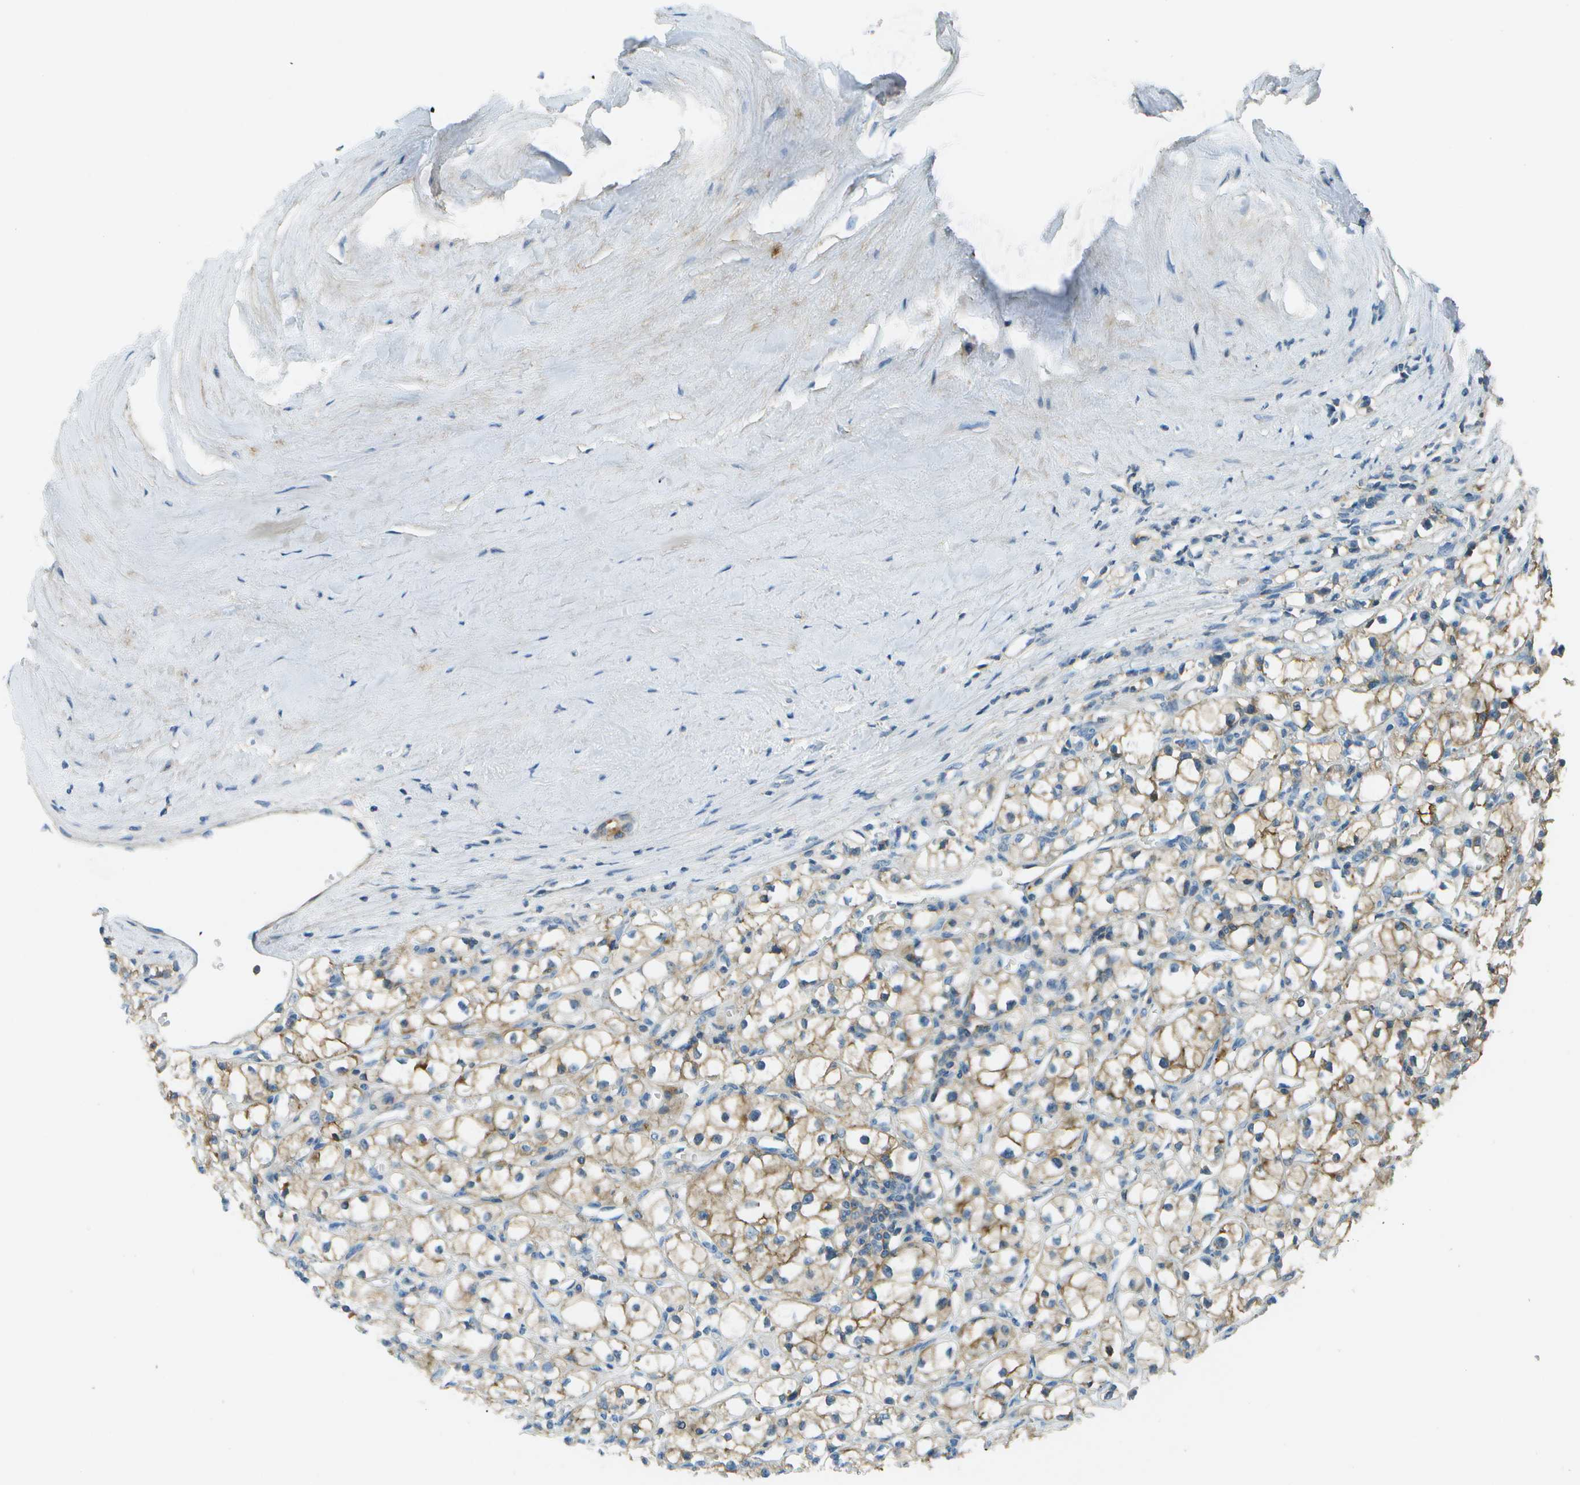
{"staining": {"intensity": "moderate", "quantity": ">75%", "location": "cytoplasmic/membranous"}, "tissue": "renal cancer", "cell_type": "Tumor cells", "image_type": "cancer", "snomed": [{"axis": "morphology", "description": "Adenocarcinoma, NOS"}, {"axis": "topography", "description": "Kidney"}], "caption": "Human renal adenocarcinoma stained with a brown dye reveals moderate cytoplasmic/membranous positive positivity in about >75% of tumor cells.", "gene": "LRRC66", "patient": {"sex": "male", "age": 56}}